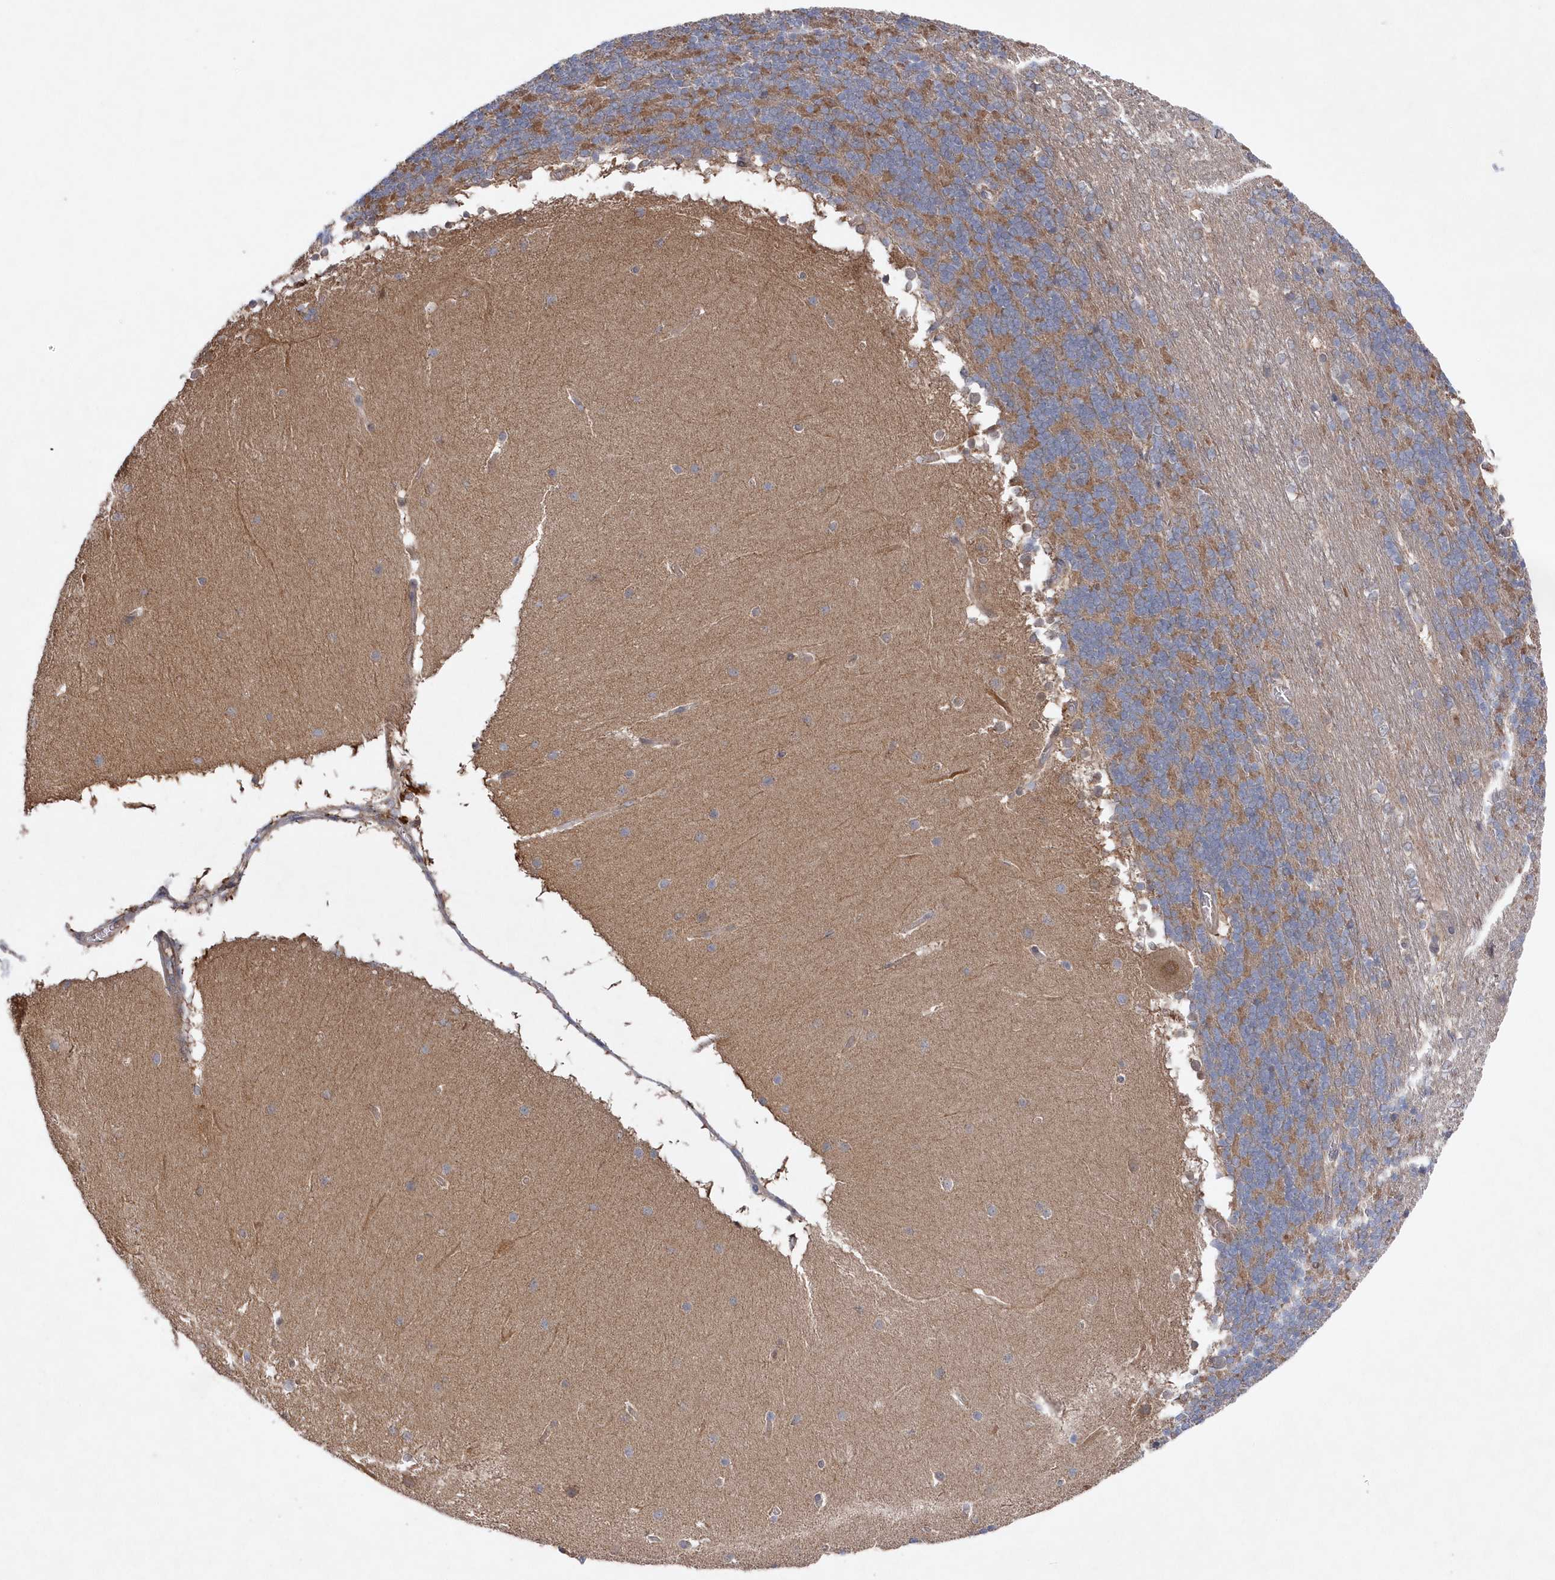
{"staining": {"intensity": "moderate", "quantity": "25%-75%", "location": "cytoplasmic/membranous"}, "tissue": "cerebellum", "cell_type": "Cells in granular layer", "image_type": "normal", "snomed": [{"axis": "morphology", "description": "Normal tissue, NOS"}, {"axis": "topography", "description": "Cerebellum"}], "caption": "A brown stain shows moderate cytoplasmic/membranous expression of a protein in cells in granular layer of benign human cerebellum.", "gene": "ASNSD1", "patient": {"sex": "female", "age": 19}}